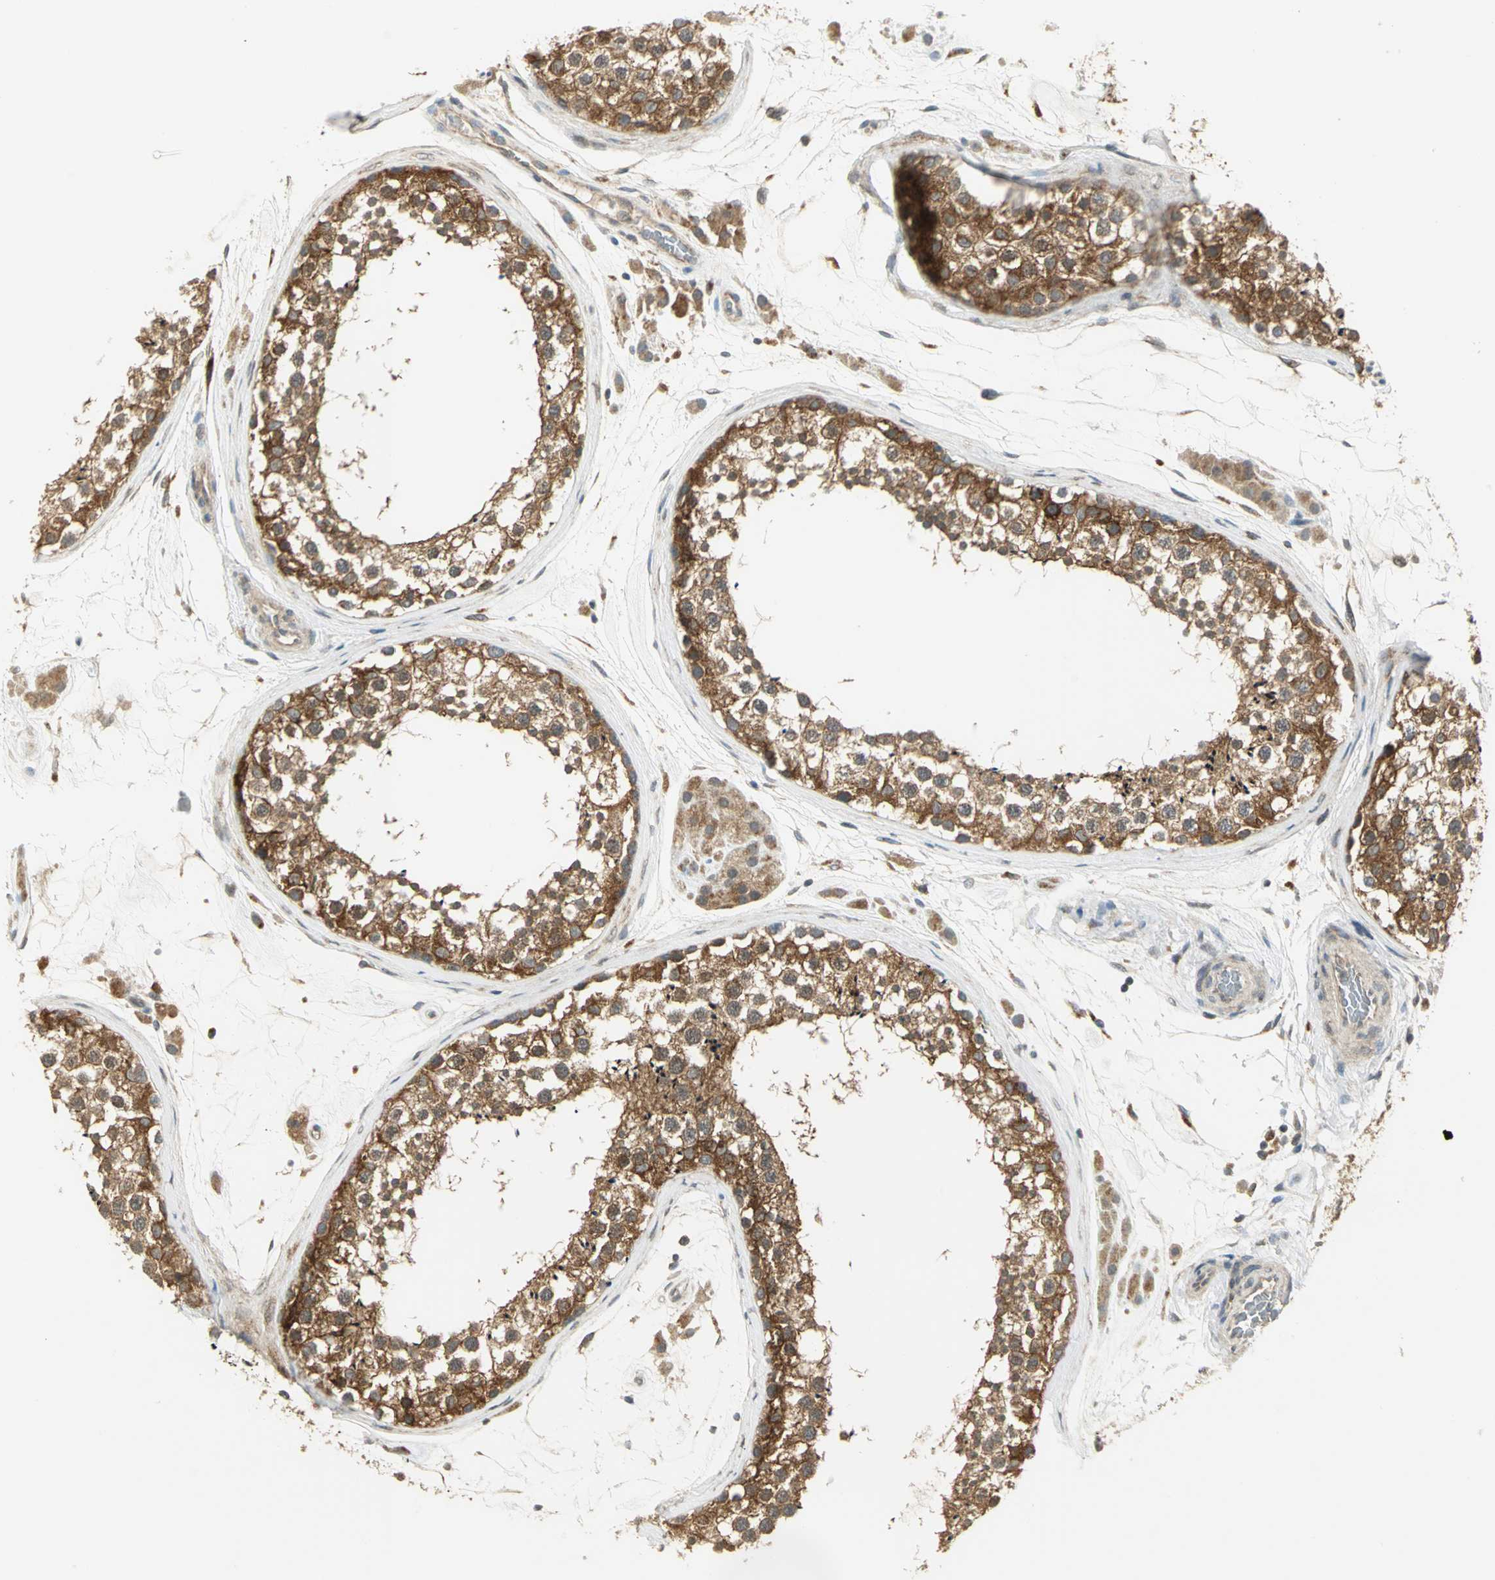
{"staining": {"intensity": "strong", "quantity": ">75%", "location": "cytoplasmic/membranous"}, "tissue": "testis", "cell_type": "Cells in seminiferous ducts", "image_type": "normal", "snomed": [{"axis": "morphology", "description": "Normal tissue, NOS"}, {"axis": "topography", "description": "Testis"}], "caption": "A brown stain highlights strong cytoplasmic/membranous positivity of a protein in cells in seminiferous ducts of benign human testis. (DAB (3,3'-diaminobenzidine) IHC, brown staining for protein, blue staining for nuclei).", "gene": "MAPK8IP3", "patient": {"sex": "male", "age": 46}}